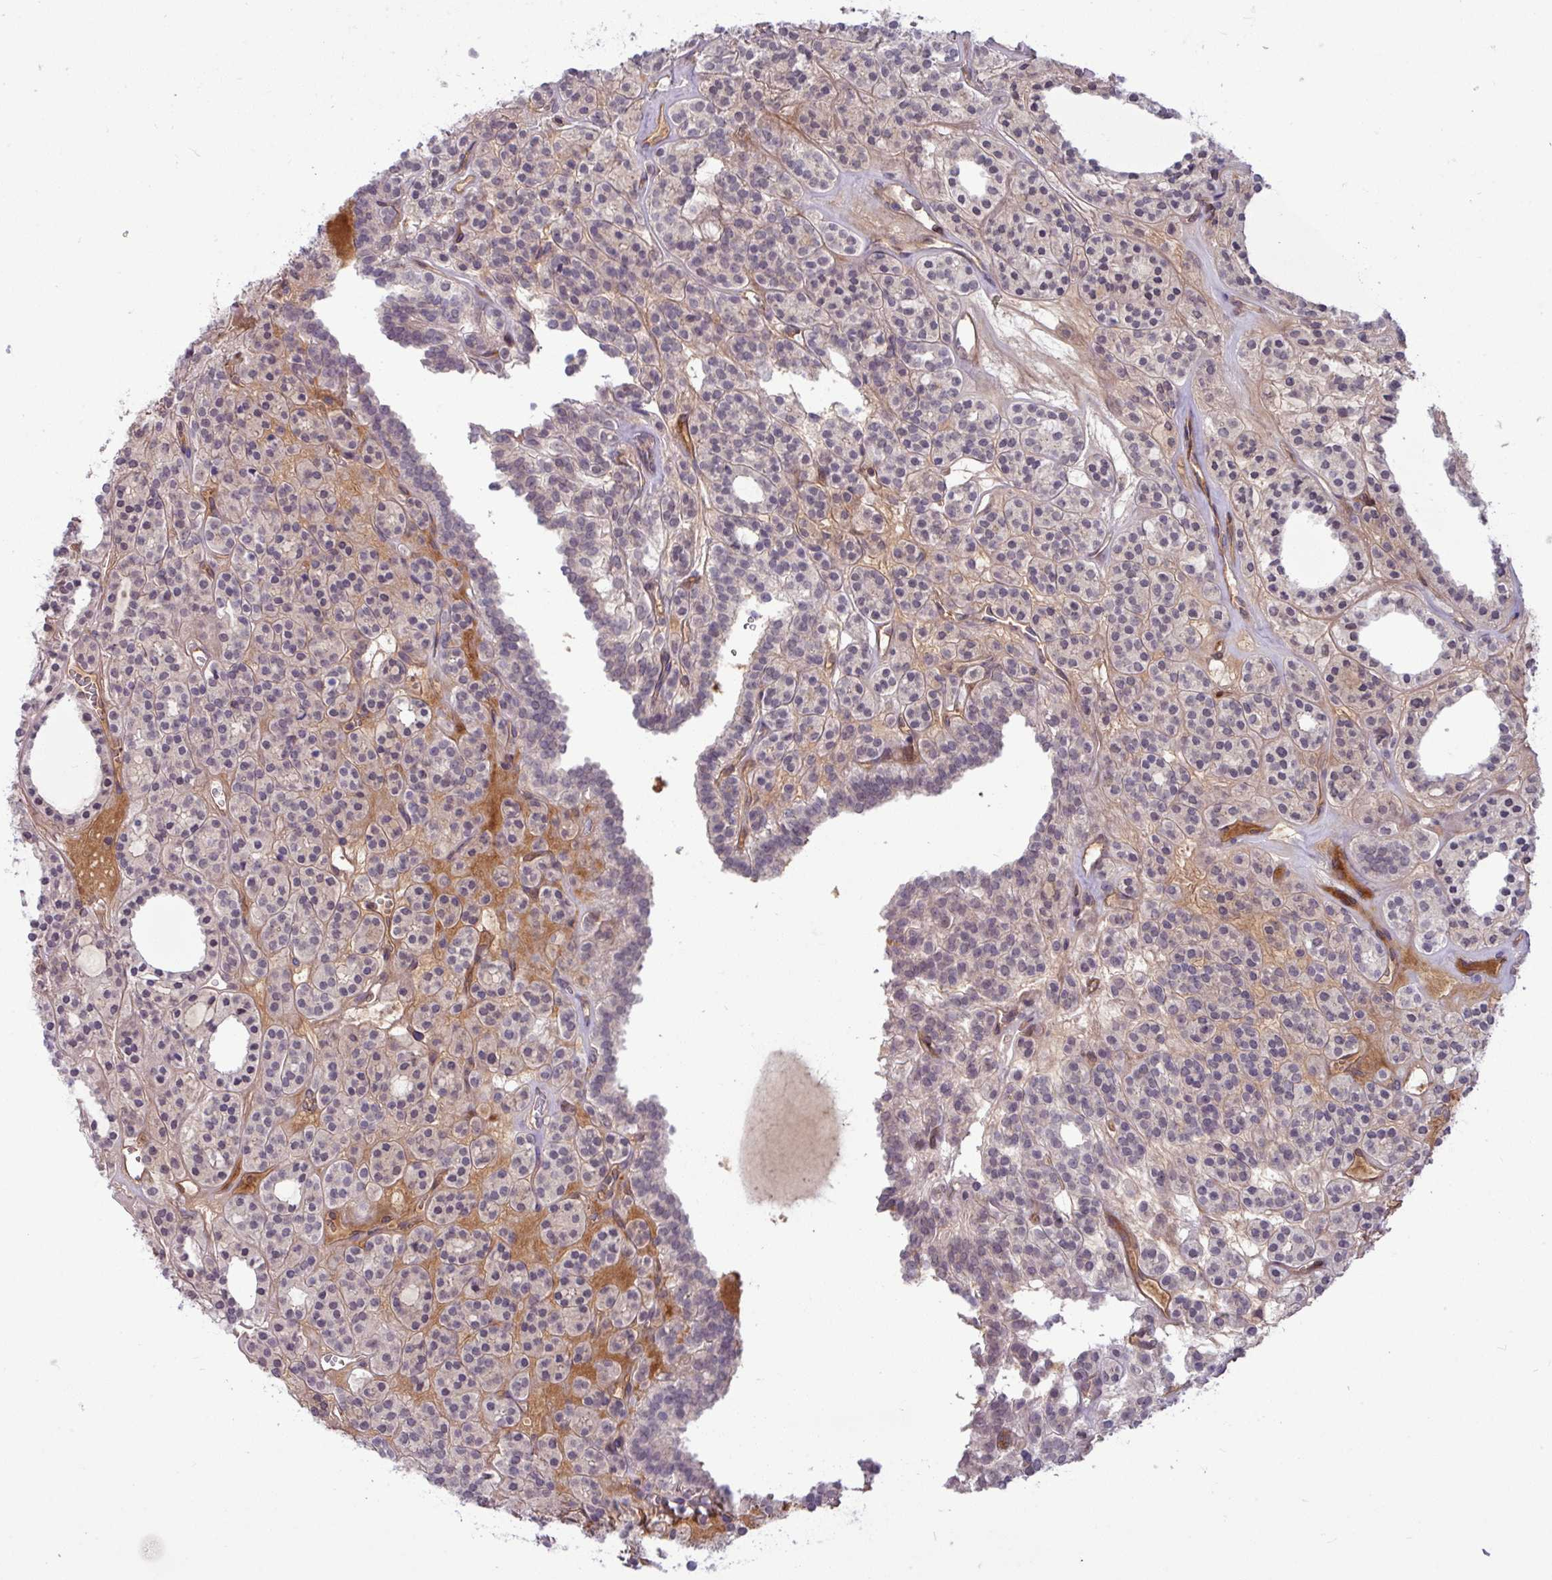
{"staining": {"intensity": "negative", "quantity": "none", "location": "none"}, "tissue": "thyroid cancer", "cell_type": "Tumor cells", "image_type": "cancer", "snomed": [{"axis": "morphology", "description": "Follicular adenoma carcinoma, NOS"}, {"axis": "topography", "description": "Thyroid gland"}], "caption": "Micrograph shows no protein expression in tumor cells of thyroid cancer tissue.", "gene": "B4GALNT4", "patient": {"sex": "female", "age": 63}}